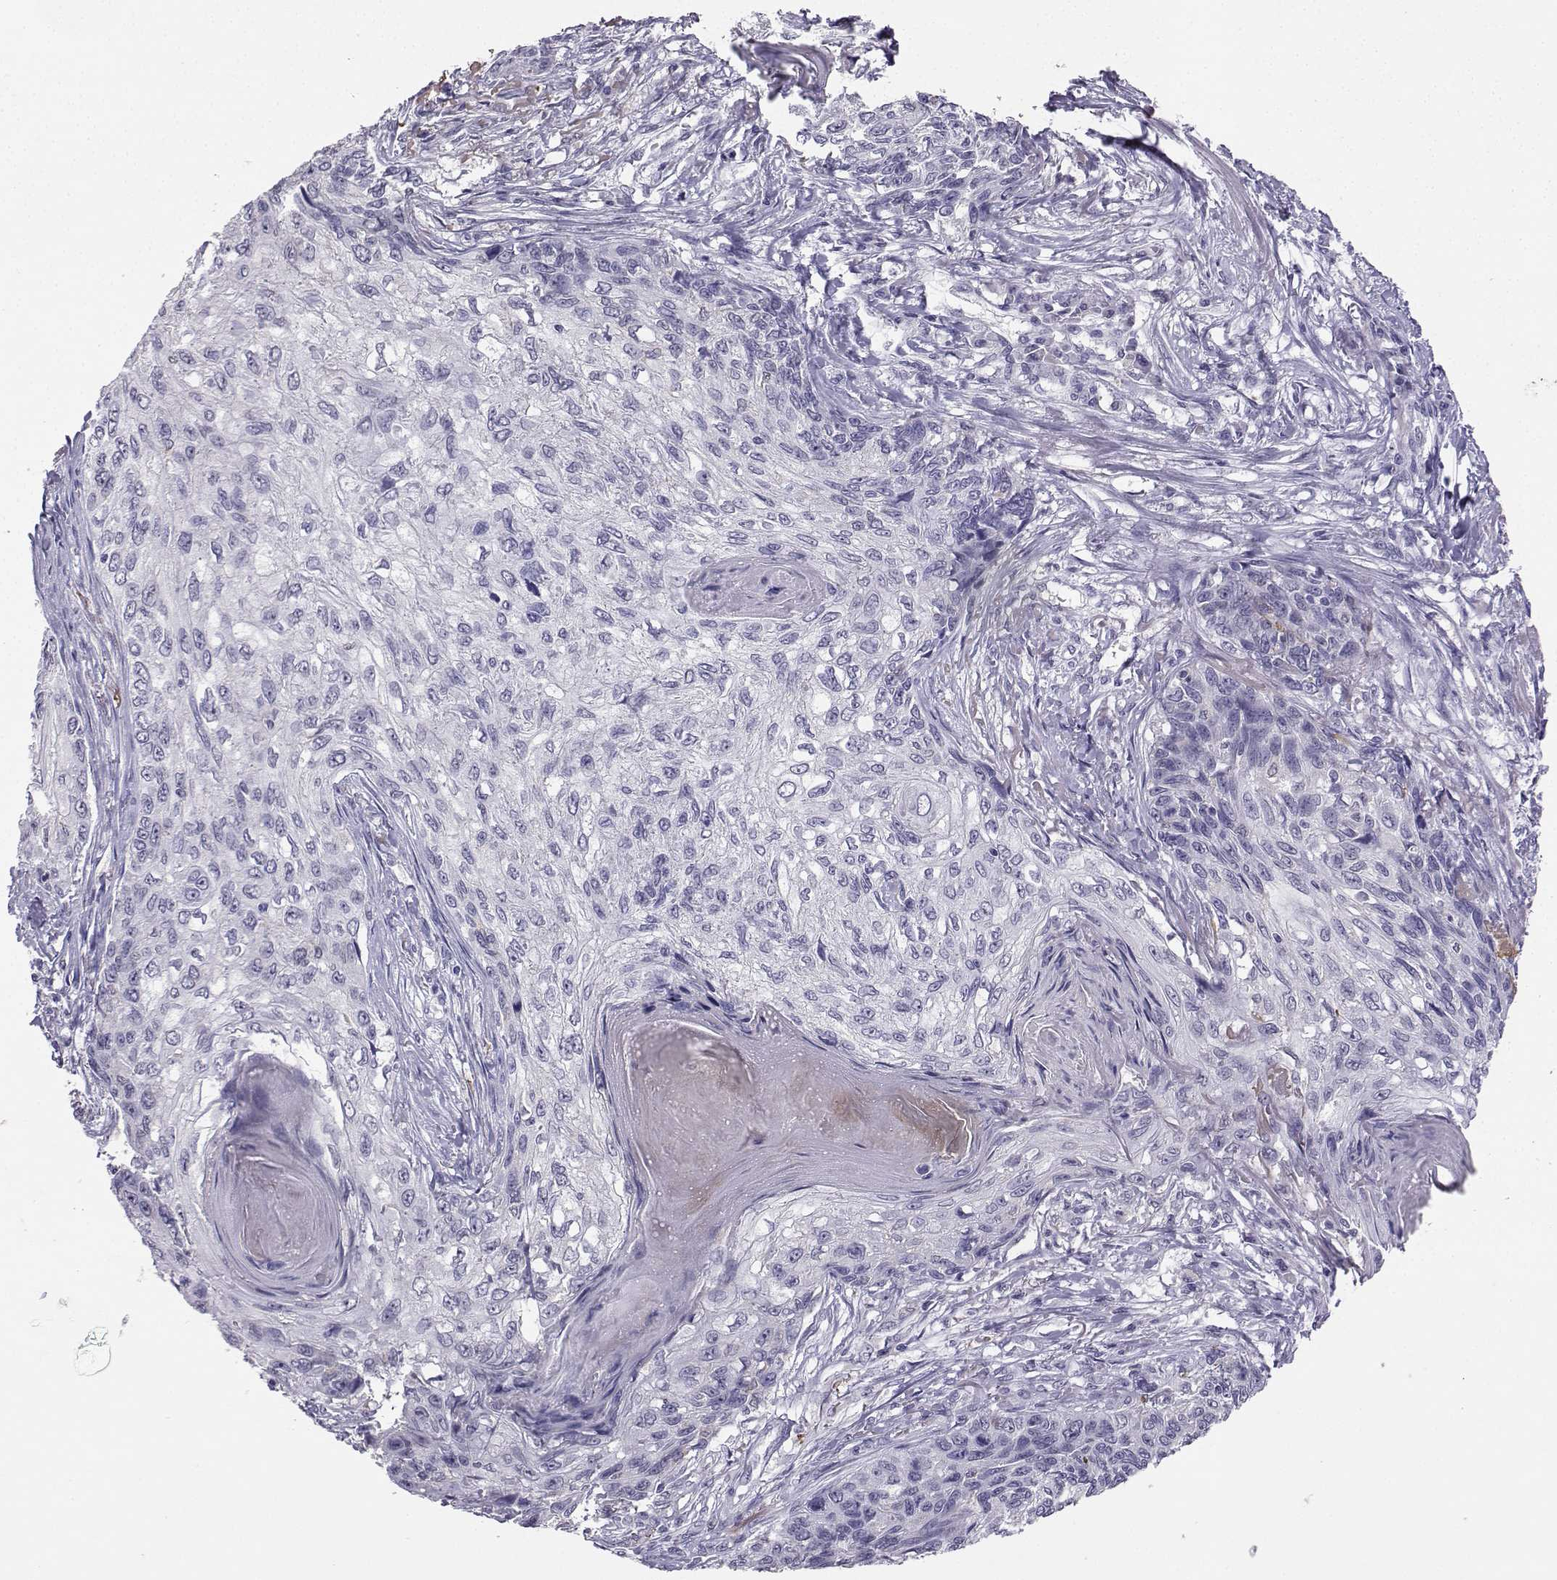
{"staining": {"intensity": "negative", "quantity": "none", "location": "none"}, "tissue": "skin cancer", "cell_type": "Tumor cells", "image_type": "cancer", "snomed": [{"axis": "morphology", "description": "Squamous cell carcinoma, NOS"}, {"axis": "topography", "description": "Skin"}], "caption": "Immunohistochemistry of skin cancer (squamous cell carcinoma) reveals no staining in tumor cells.", "gene": "TBR1", "patient": {"sex": "male", "age": 92}}